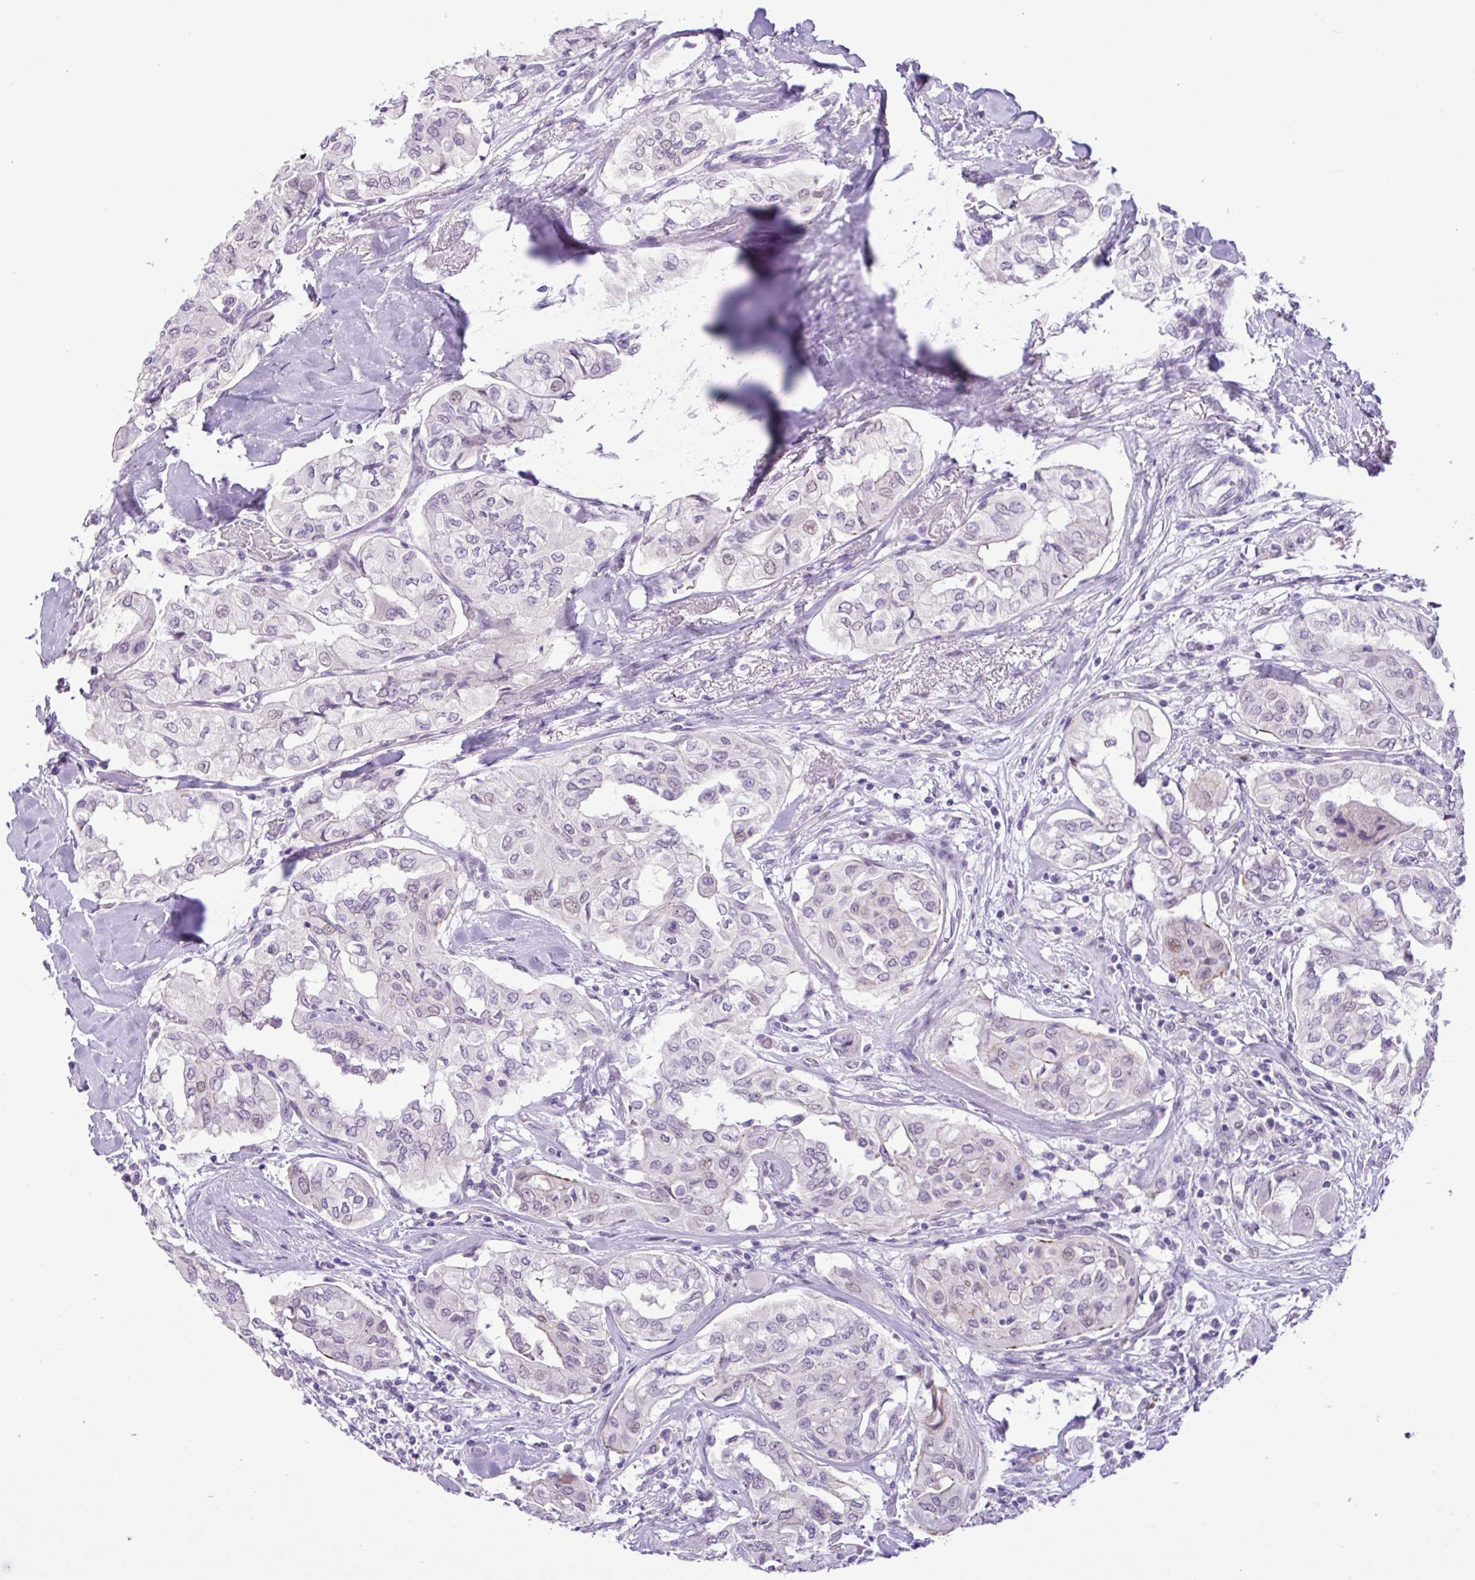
{"staining": {"intensity": "negative", "quantity": "none", "location": "none"}, "tissue": "thyroid cancer", "cell_type": "Tumor cells", "image_type": "cancer", "snomed": [{"axis": "morphology", "description": "Papillary adenocarcinoma, NOS"}, {"axis": "topography", "description": "Thyroid gland"}], "caption": "Thyroid cancer (papillary adenocarcinoma) stained for a protein using immunohistochemistry displays no expression tumor cells.", "gene": "YLPM1", "patient": {"sex": "female", "age": 59}}